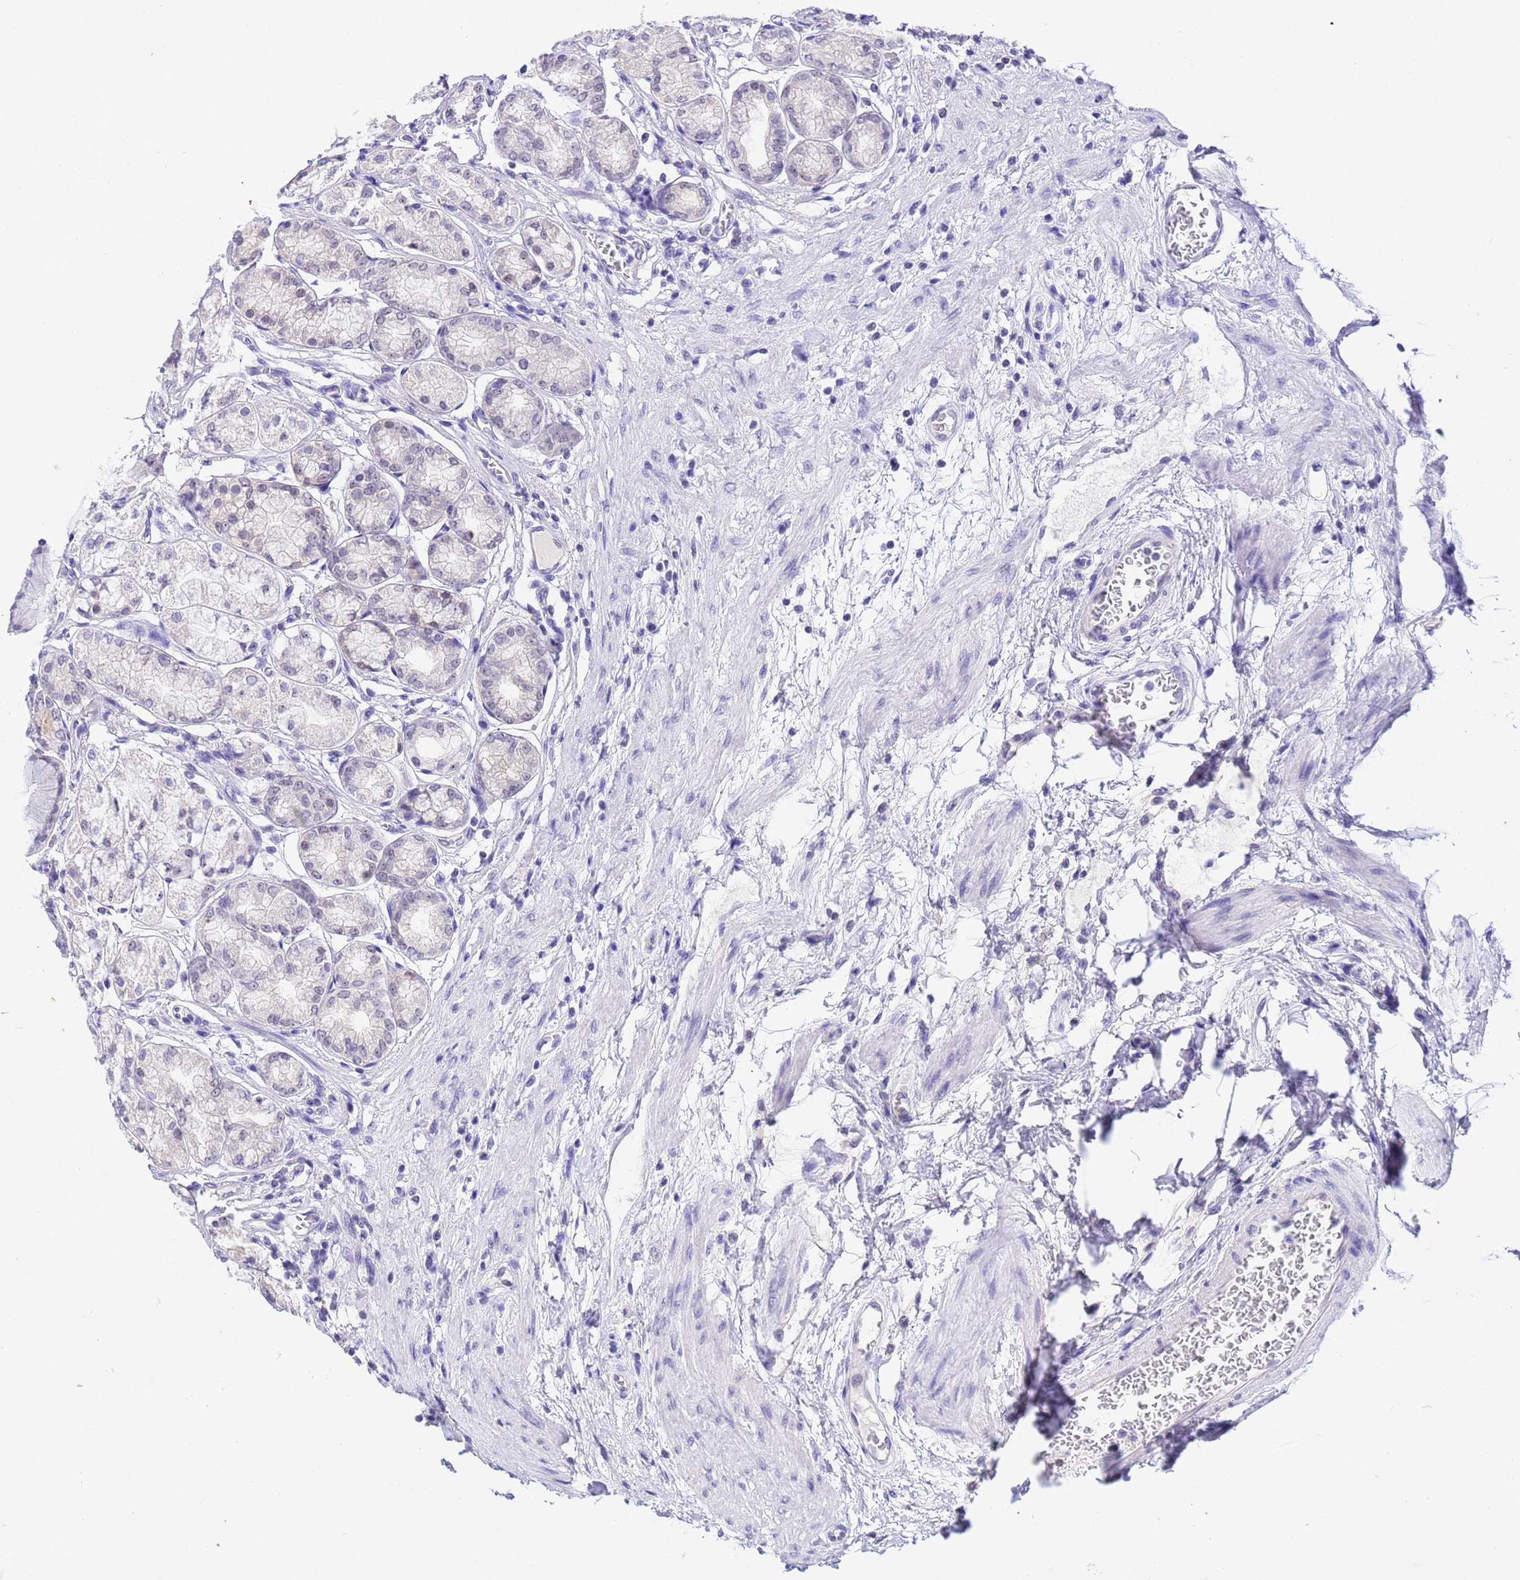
{"staining": {"intensity": "weak", "quantity": "25%-75%", "location": "nuclear"}, "tissue": "stomach", "cell_type": "Glandular cells", "image_type": "normal", "snomed": [{"axis": "morphology", "description": "Normal tissue, NOS"}, {"axis": "morphology", "description": "Adenocarcinoma, NOS"}, {"axis": "morphology", "description": "Adenocarcinoma, High grade"}, {"axis": "topography", "description": "Stomach, upper"}, {"axis": "topography", "description": "Stomach"}], "caption": "Human stomach stained with a brown dye demonstrates weak nuclear positive staining in about 25%-75% of glandular cells.", "gene": "ACTL6B", "patient": {"sex": "female", "age": 65}}